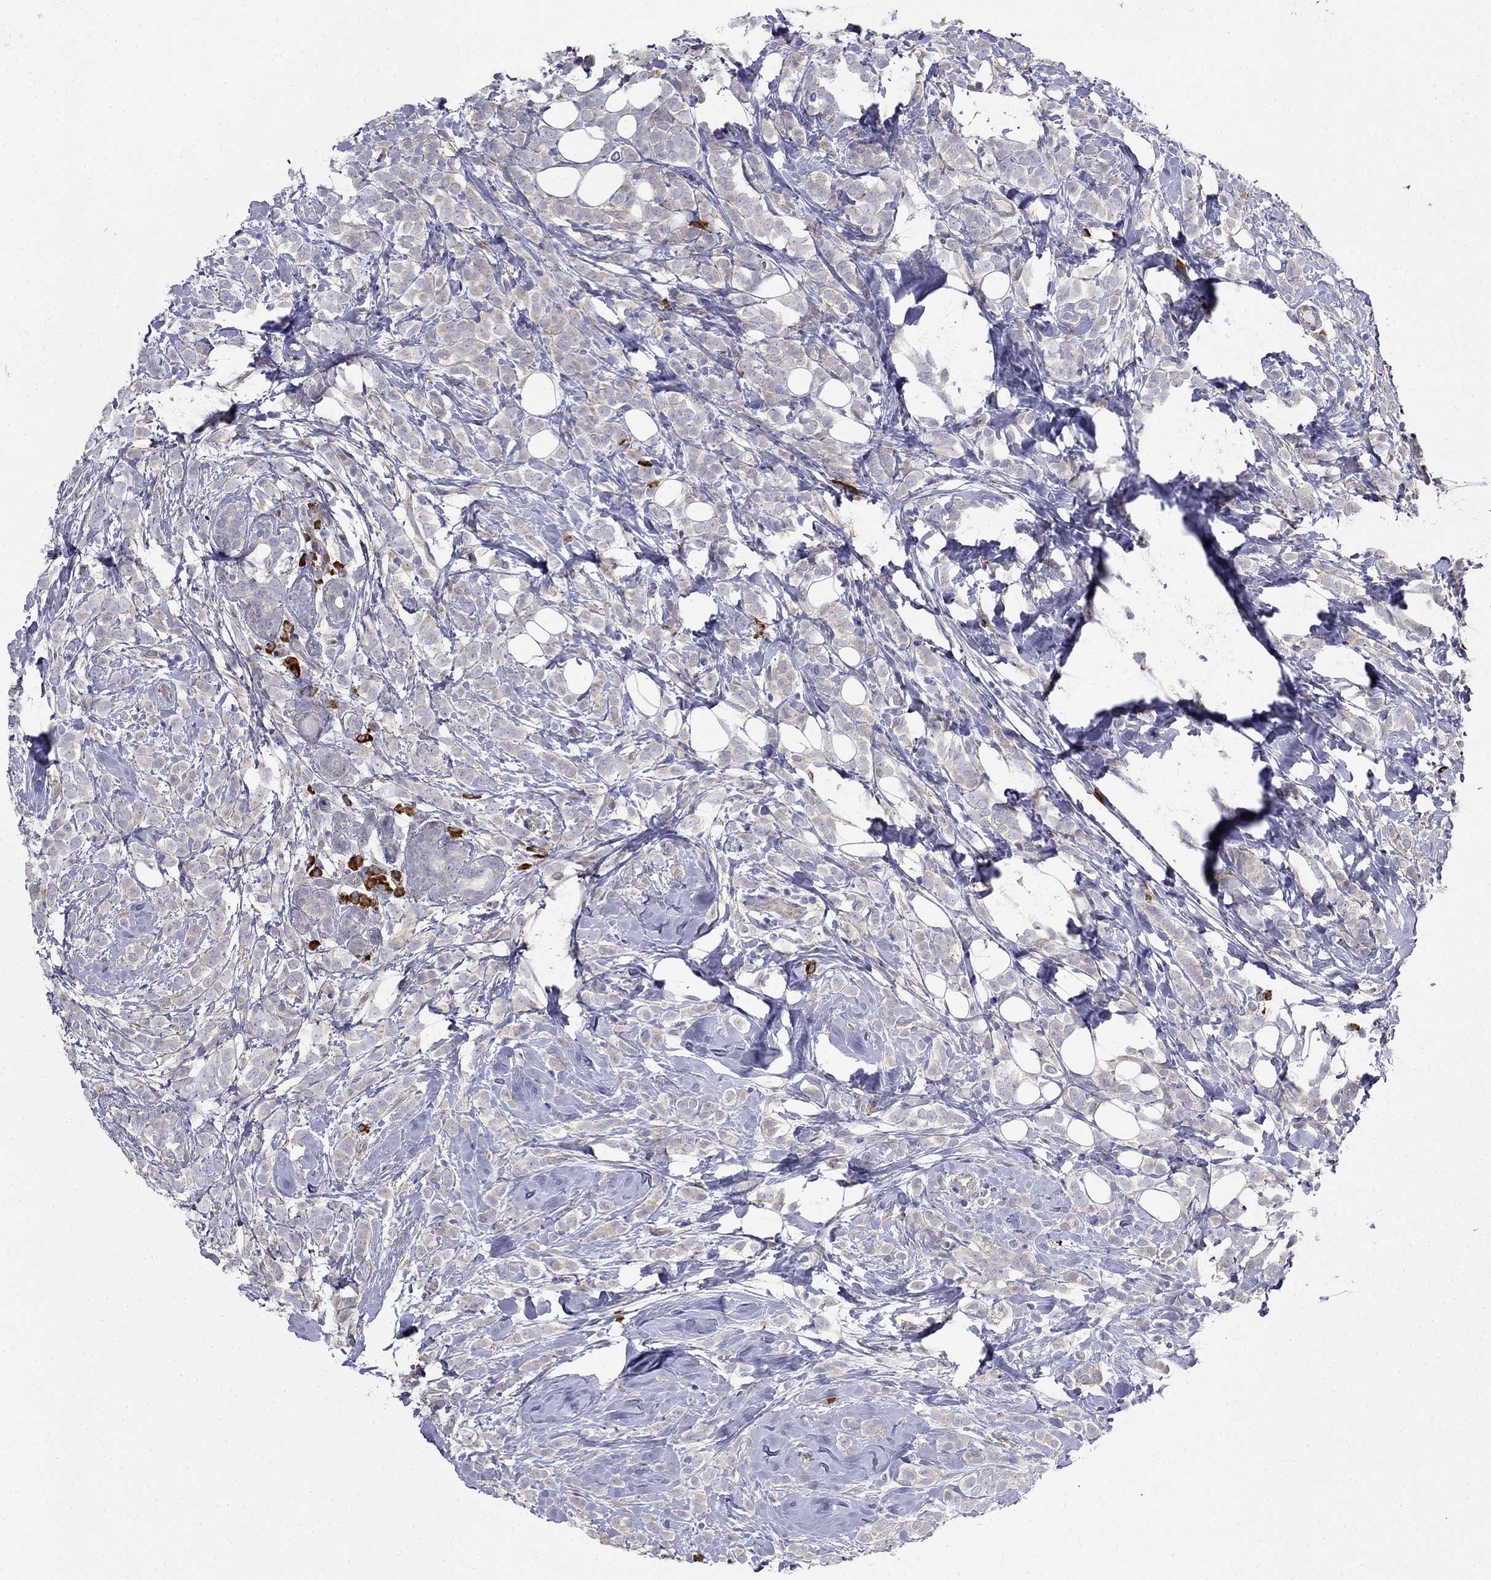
{"staining": {"intensity": "weak", "quantity": "<25%", "location": "cytoplasmic/membranous"}, "tissue": "breast cancer", "cell_type": "Tumor cells", "image_type": "cancer", "snomed": [{"axis": "morphology", "description": "Lobular carcinoma"}, {"axis": "topography", "description": "Breast"}], "caption": "The immunohistochemistry micrograph has no significant staining in tumor cells of lobular carcinoma (breast) tissue.", "gene": "LONRF2", "patient": {"sex": "female", "age": 49}}